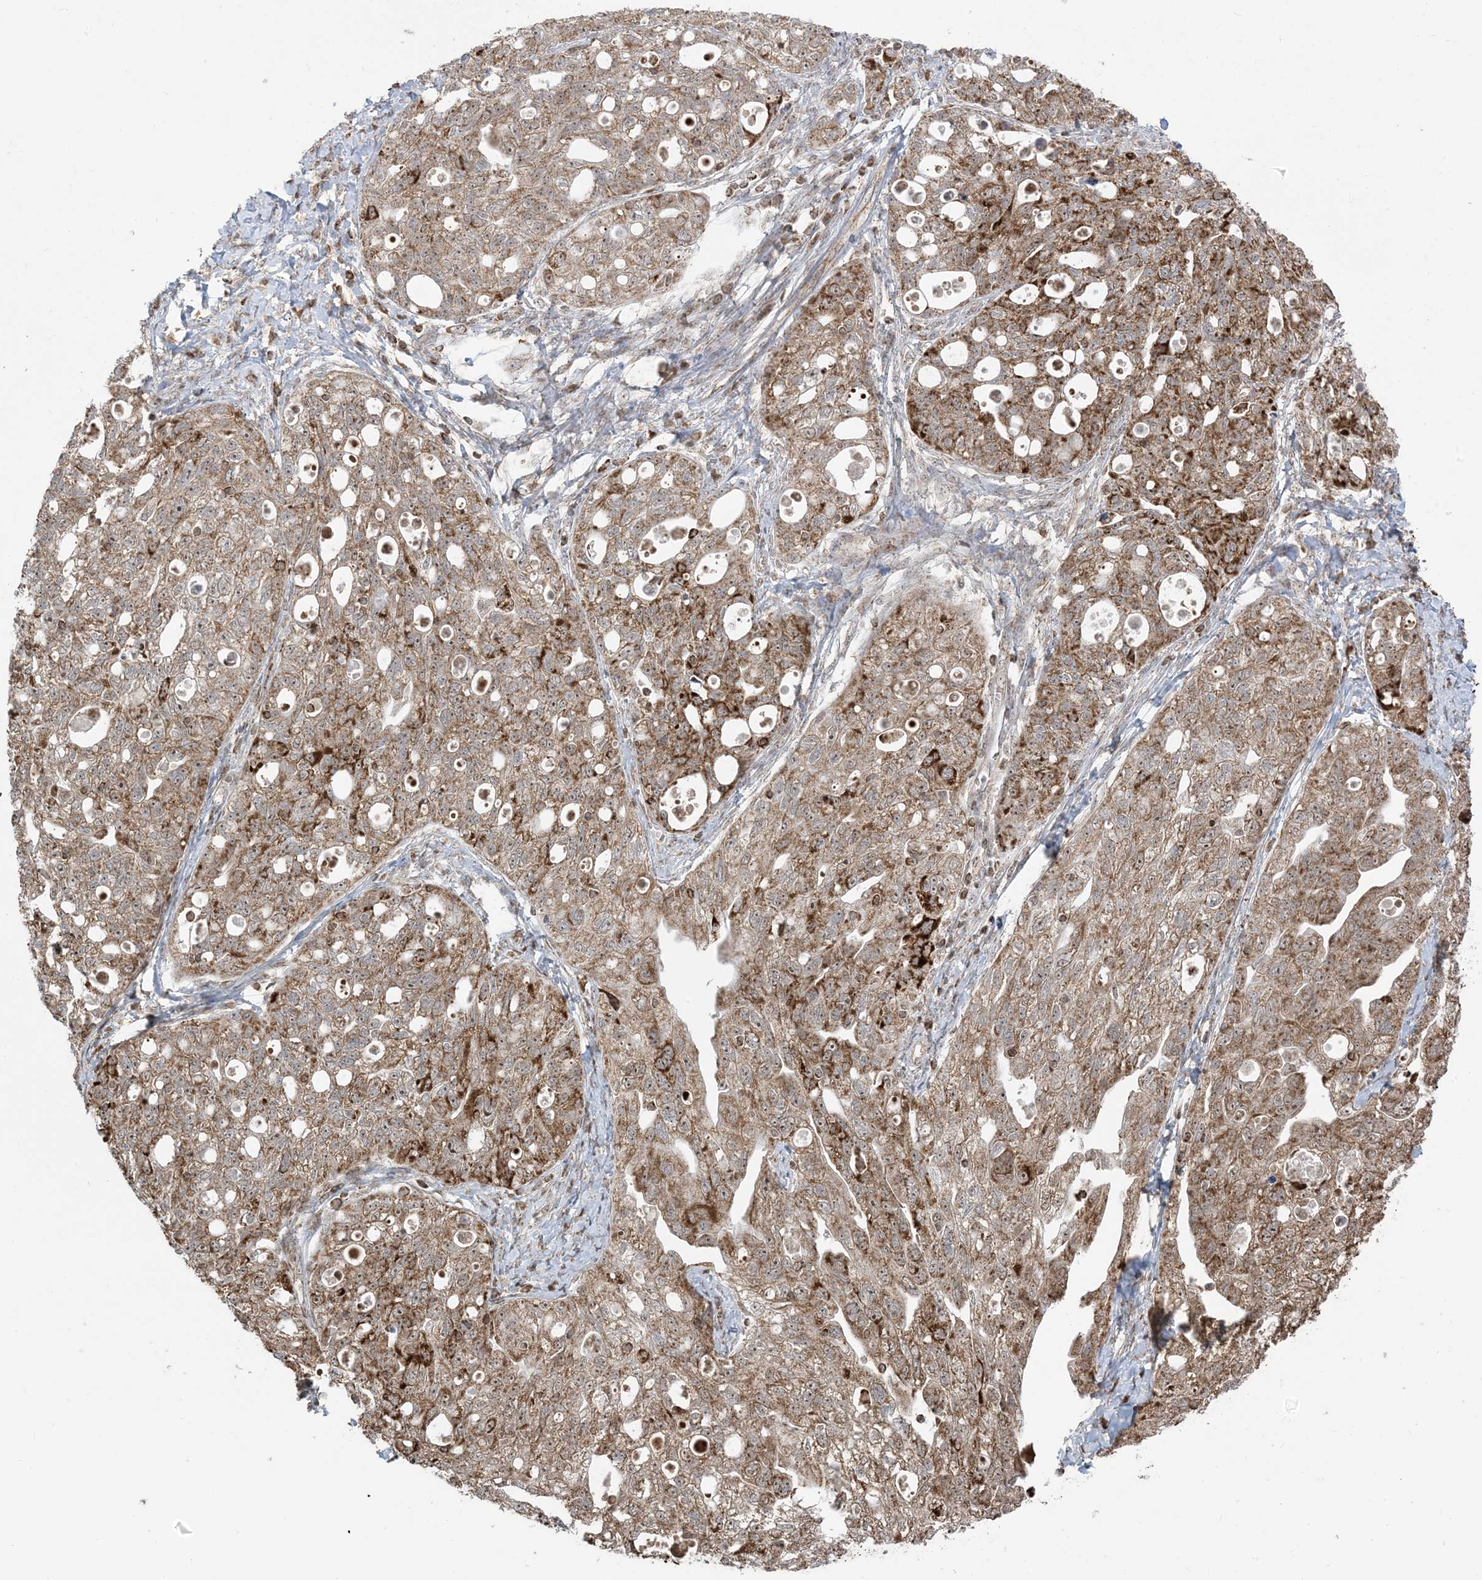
{"staining": {"intensity": "moderate", "quantity": ">75%", "location": "cytoplasmic/membranous,nuclear"}, "tissue": "ovarian cancer", "cell_type": "Tumor cells", "image_type": "cancer", "snomed": [{"axis": "morphology", "description": "Carcinoma, NOS"}, {"axis": "morphology", "description": "Cystadenocarcinoma, serous, NOS"}, {"axis": "topography", "description": "Ovary"}], "caption": "Tumor cells demonstrate medium levels of moderate cytoplasmic/membranous and nuclear expression in approximately >75% of cells in ovarian cancer. (brown staining indicates protein expression, while blue staining denotes nuclei).", "gene": "MAPKBP1", "patient": {"sex": "female", "age": 69}}